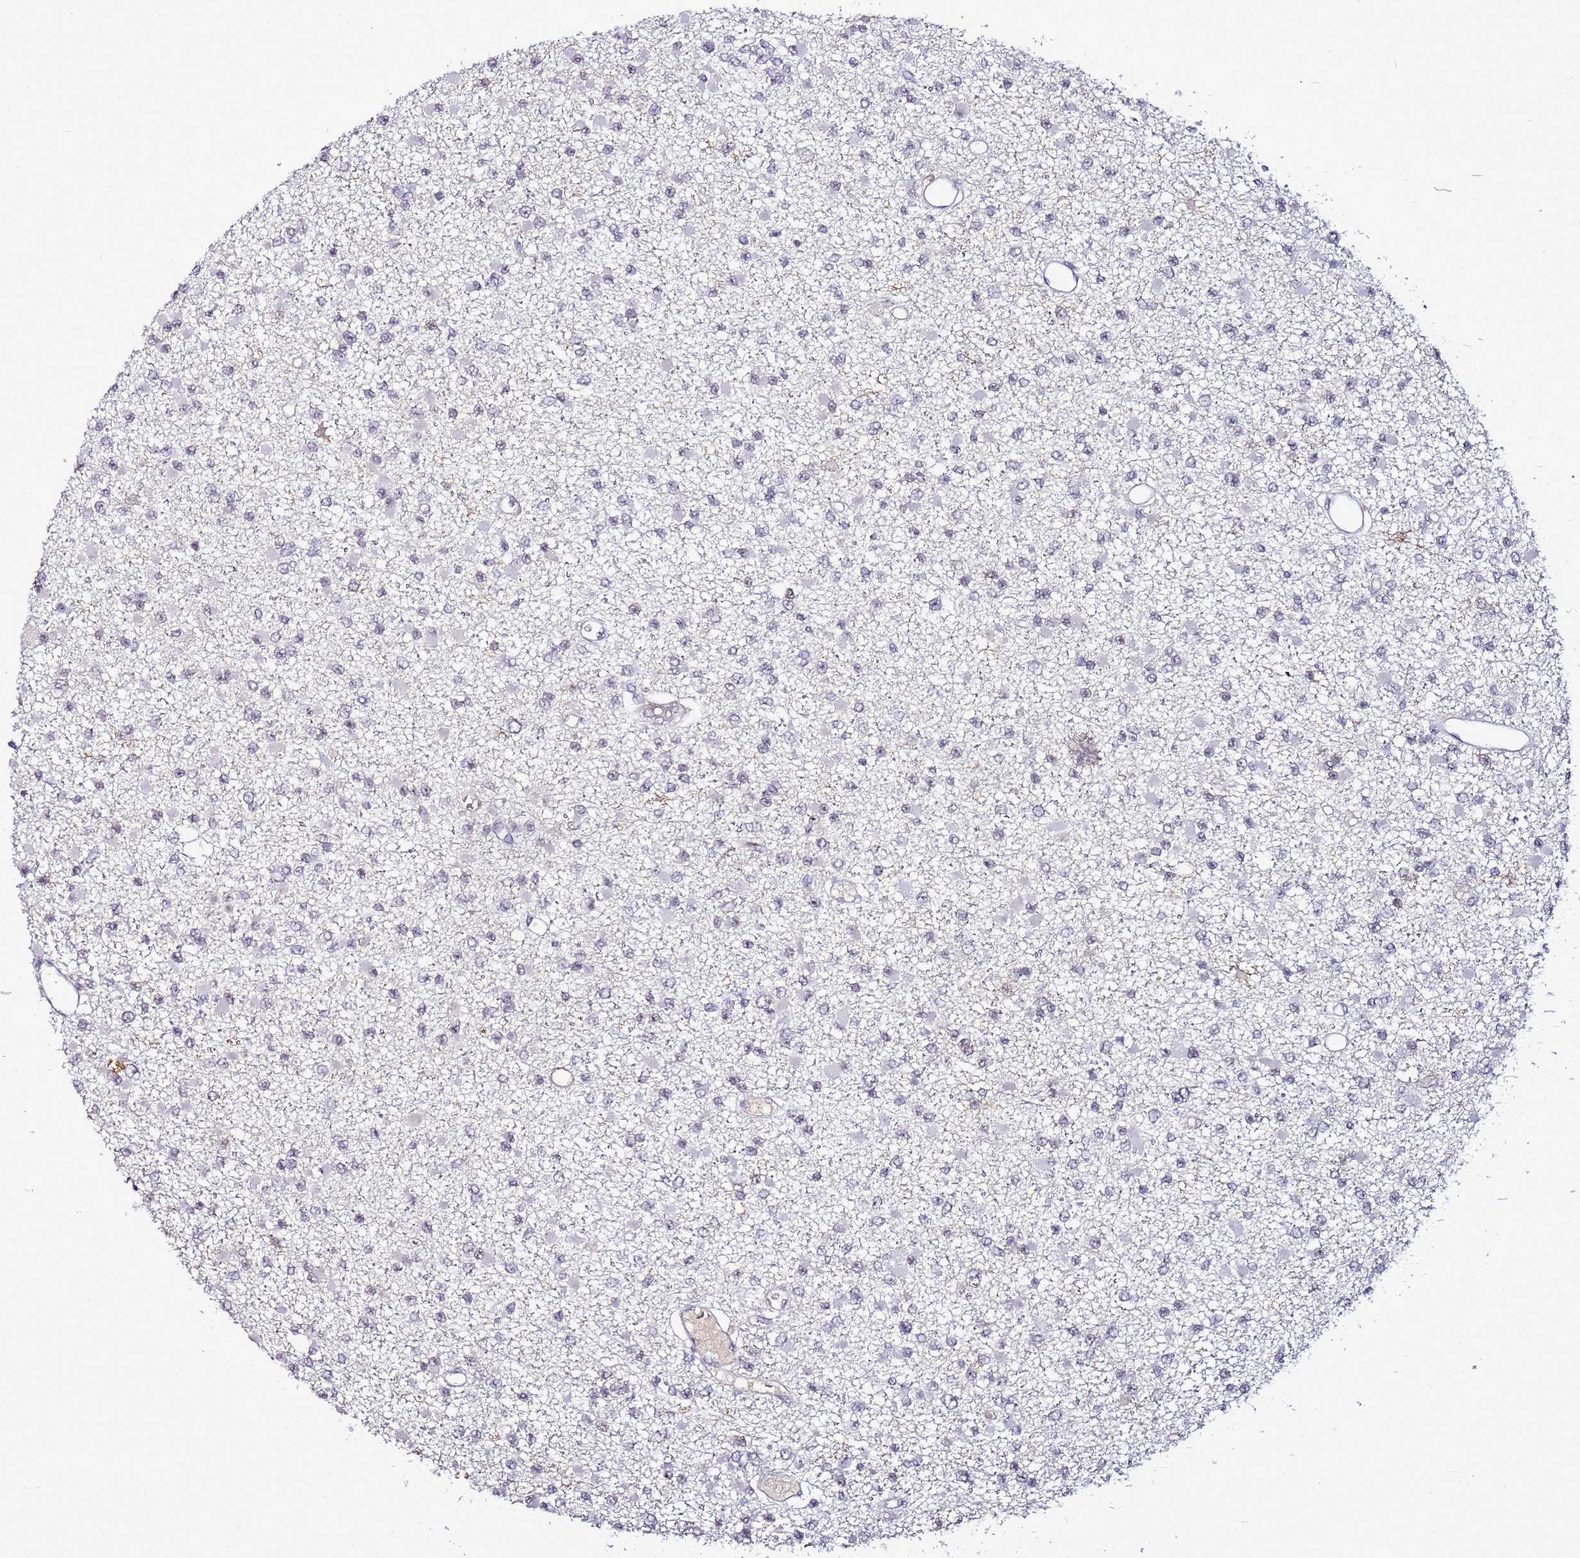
{"staining": {"intensity": "negative", "quantity": "none", "location": "none"}, "tissue": "glioma", "cell_type": "Tumor cells", "image_type": "cancer", "snomed": [{"axis": "morphology", "description": "Glioma, malignant, Low grade"}, {"axis": "topography", "description": "Brain"}], "caption": "DAB immunohistochemical staining of glioma shows no significant positivity in tumor cells.", "gene": "PSMA7", "patient": {"sex": "female", "age": 22}}